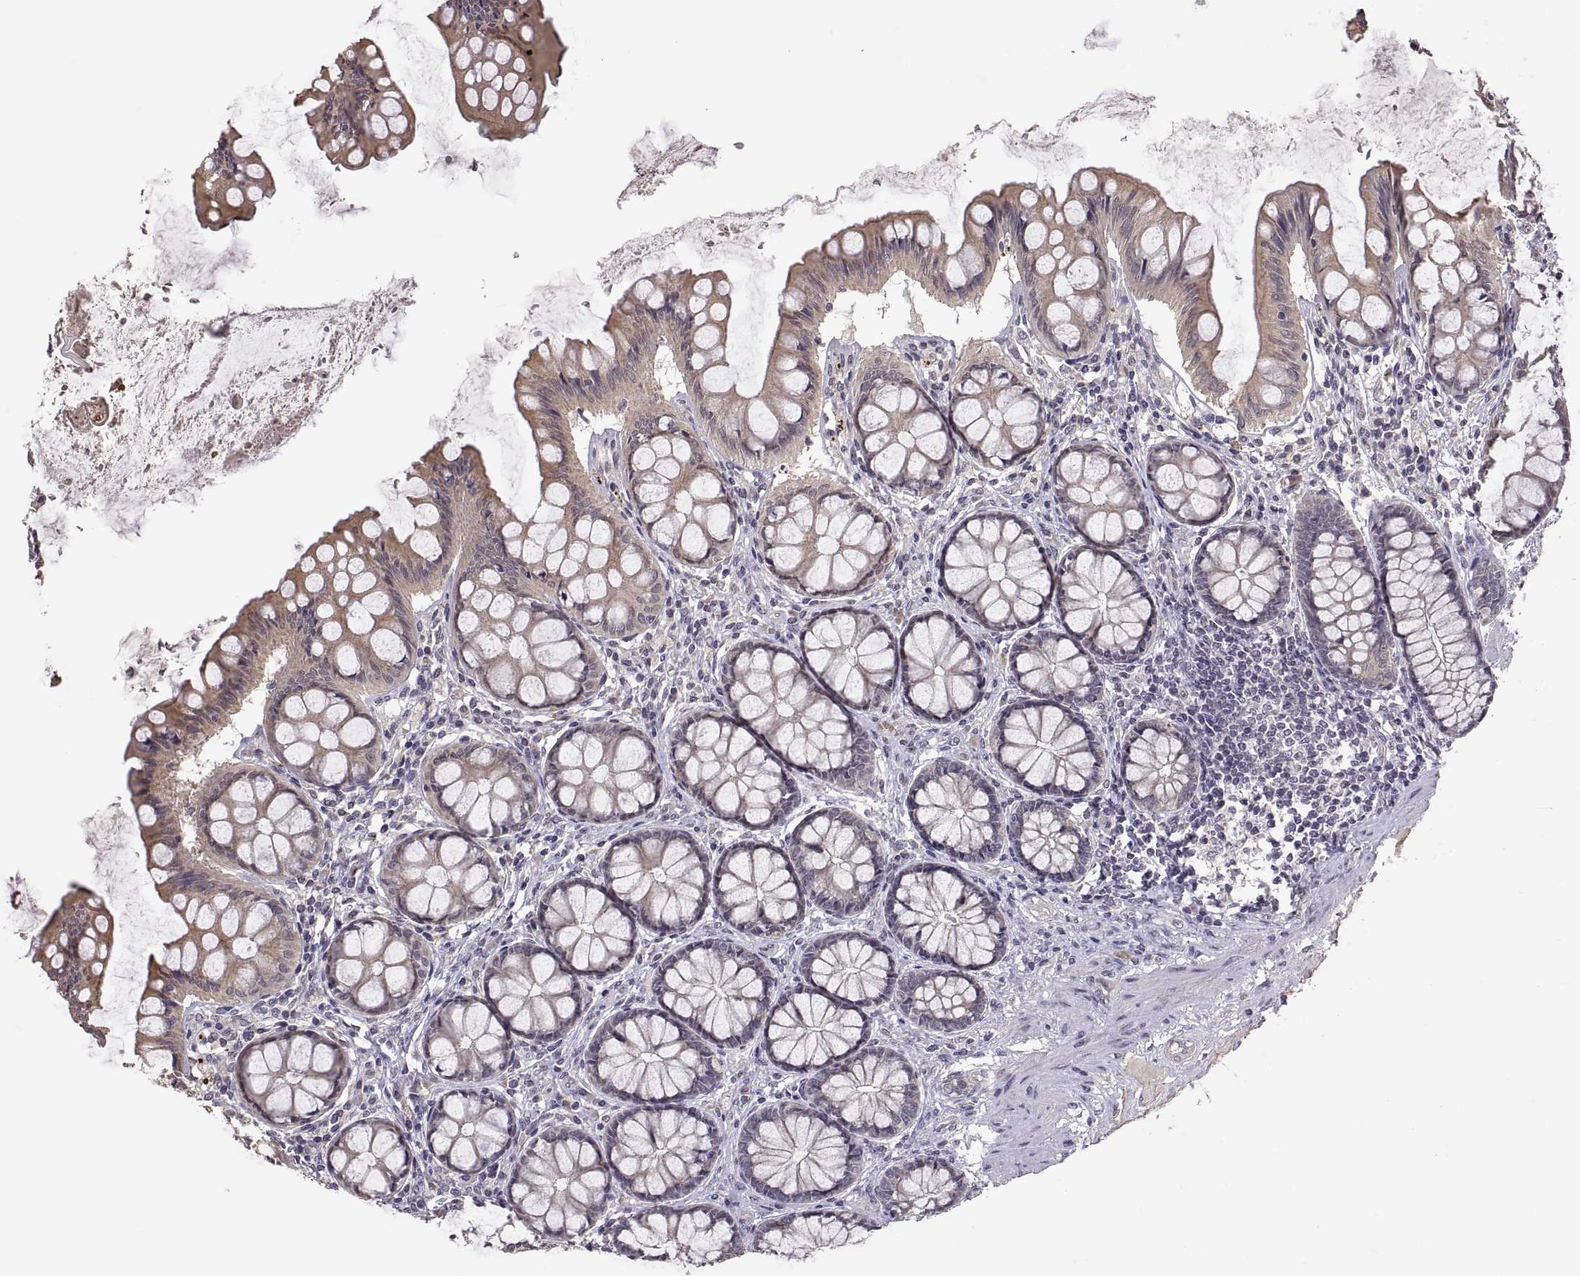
{"staining": {"intensity": "negative", "quantity": "none", "location": "none"}, "tissue": "colon", "cell_type": "Endothelial cells", "image_type": "normal", "snomed": [{"axis": "morphology", "description": "Normal tissue, NOS"}, {"axis": "topography", "description": "Colon"}], "caption": "Endothelial cells show no significant positivity in benign colon.", "gene": "LAMA1", "patient": {"sex": "female", "age": 65}}